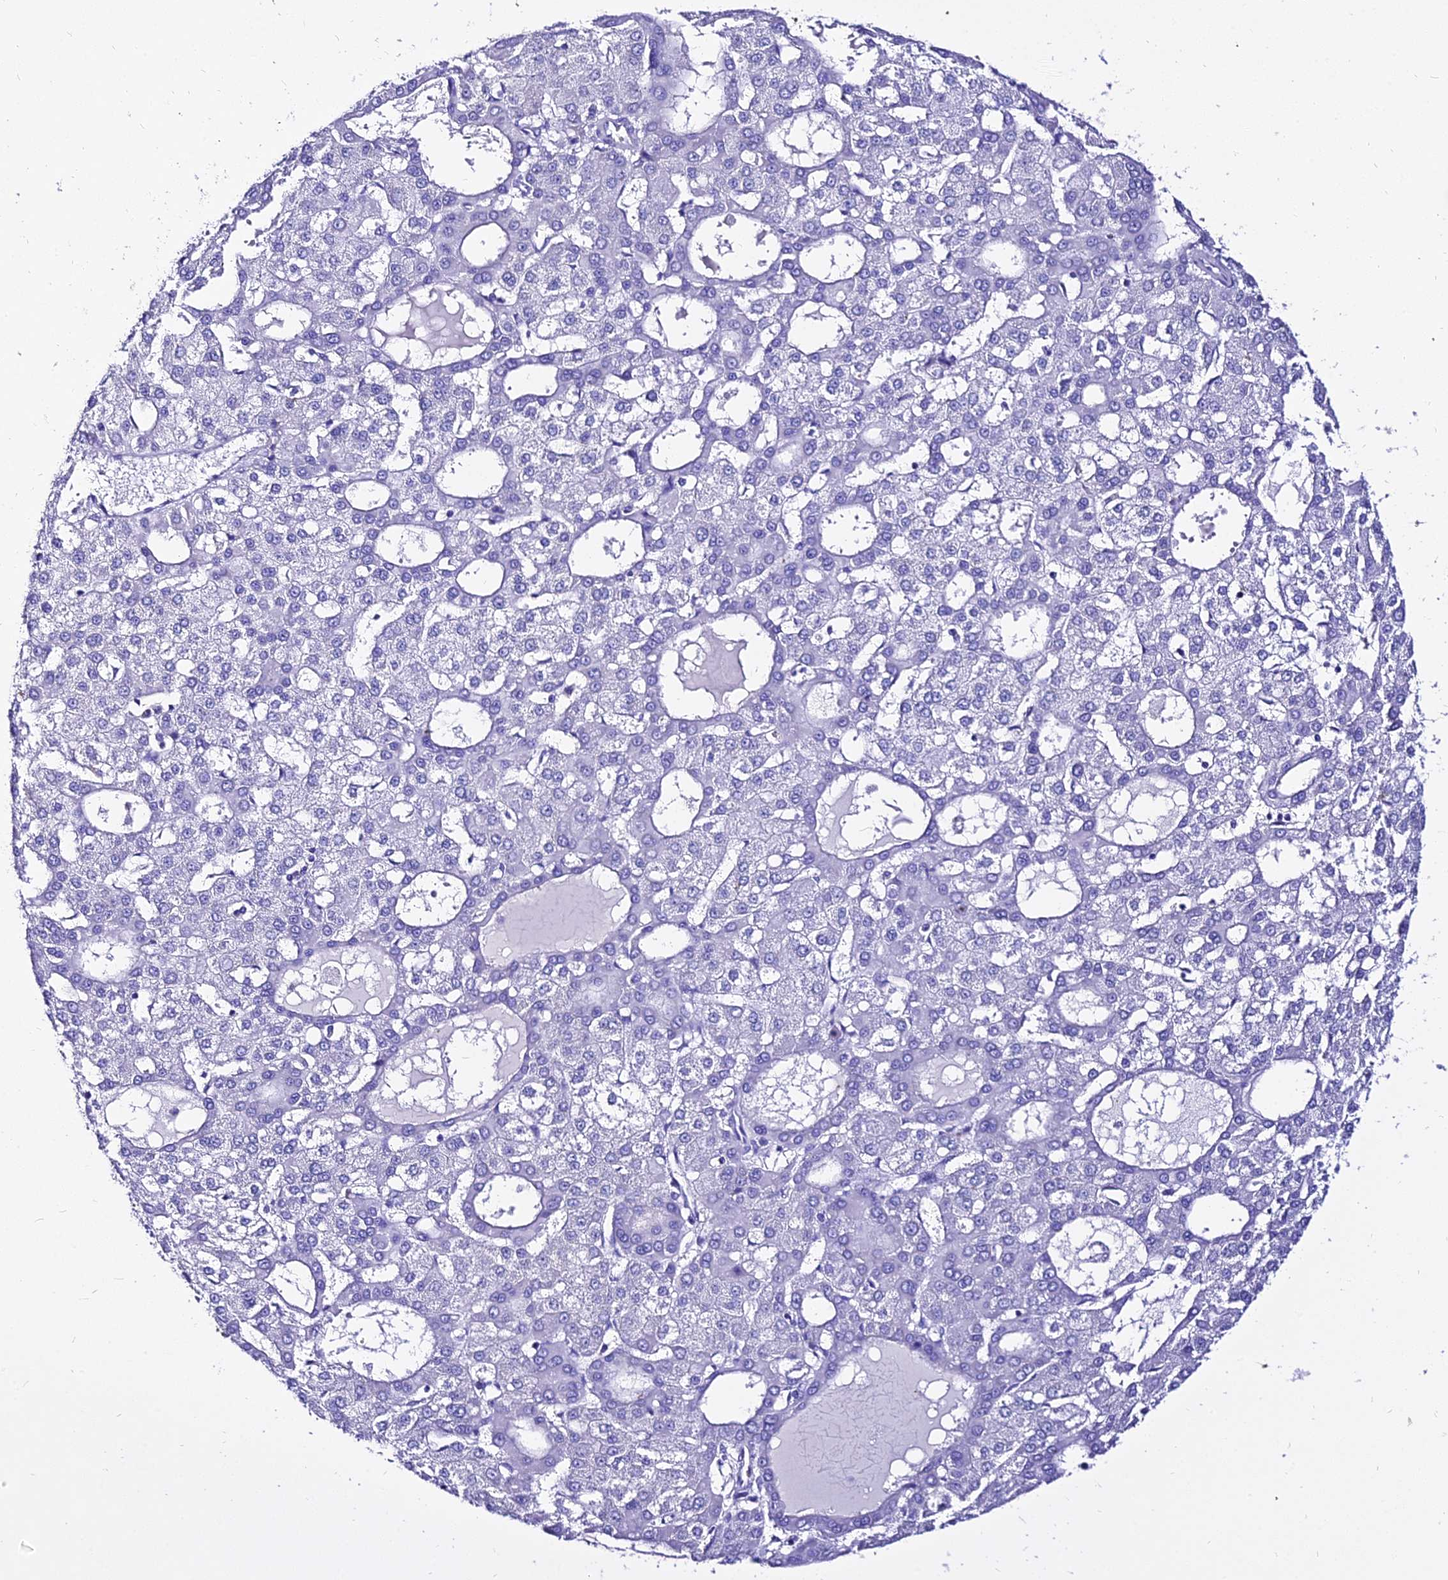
{"staining": {"intensity": "negative", "quantity": "none", "location": "none"}, "tissue": "liver cancer", "cell_type": "Tumor cells", "image_type": "cancer", "snomed": [{"axis": "morphology", "description": "Carcinoma, Hepatocellular, NOS"}, {"axis": "topography", "description": "Liver"}], "caption": "The immunohistochemistry photomicrograph has no significant expression in tumor cells of liver hepatocellular carcinoma tissue.", "gene": "DEFB106A", "patient": {"sex": "male", "age": 47}}